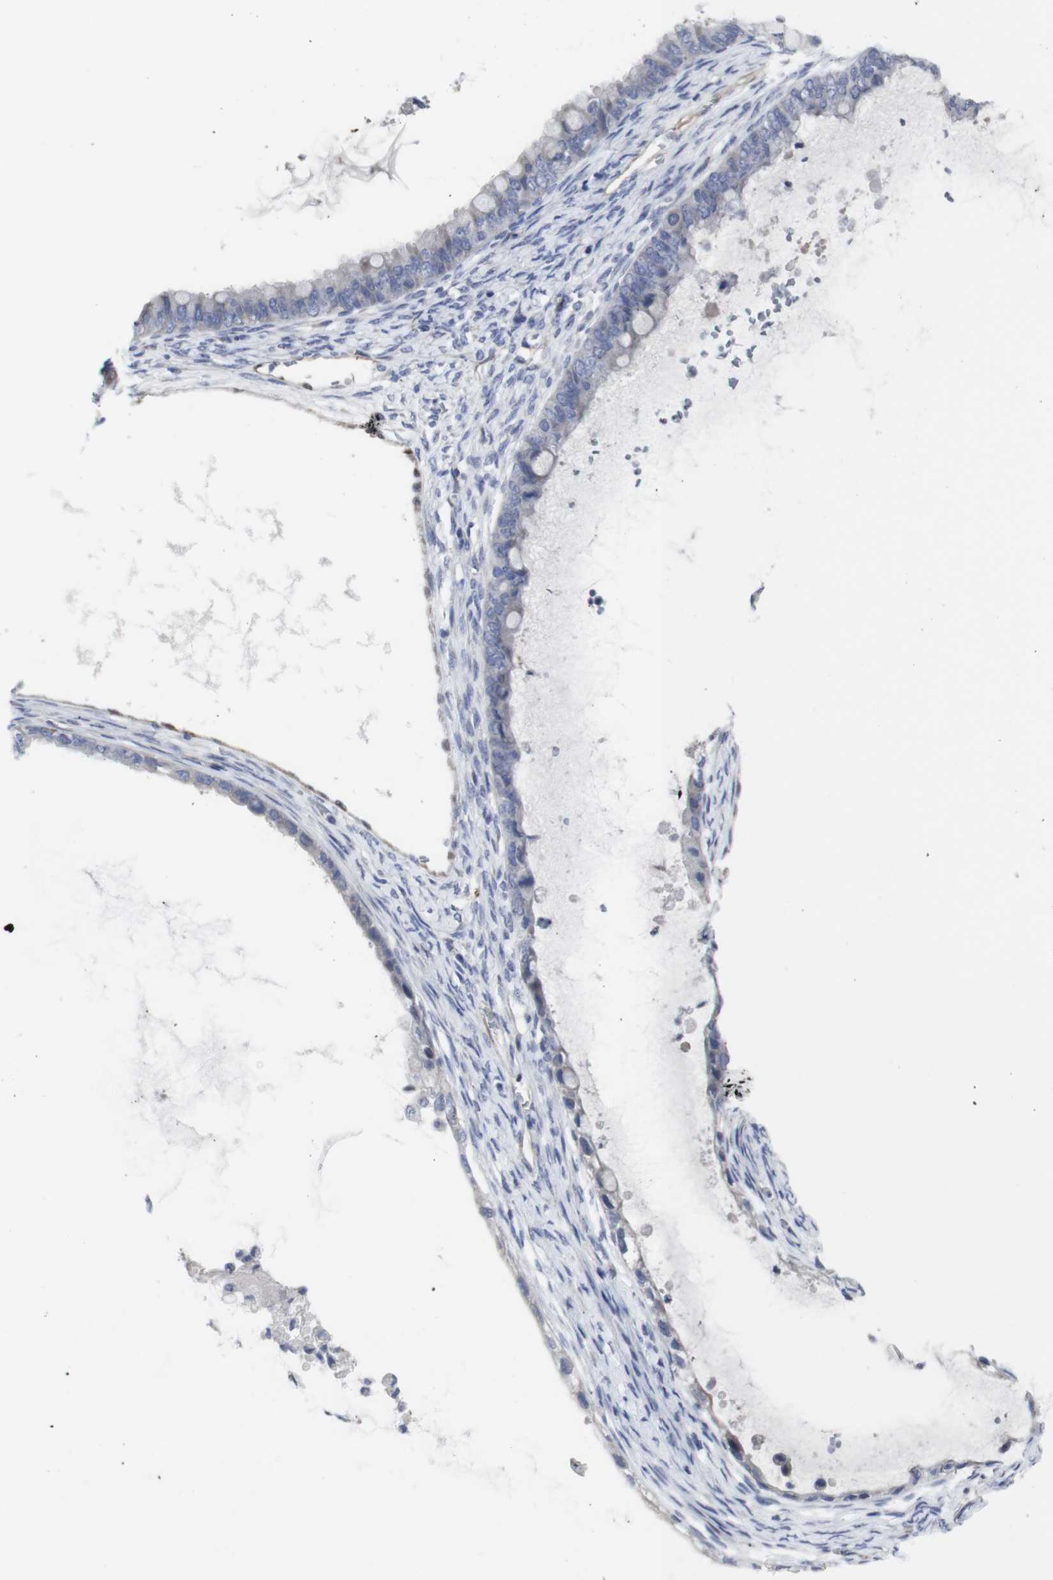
{"staining": {"intensity": "negative", "quantity": "none", "location": "none"}, "tissue": "ovarian cancer", "cell_type": "Tumor cells", "image_type": "cancer", "snomed": [{"axis": "morphology", "description": "Cystadenocarcinoma, mucinous, NOS"}, {"axis": "topography", "description": "Ovary"}], "caption": "Micrograph shows no protein positivity in tumor cells of ovarian cancer (mucinous cystadenocarcinoma) tissue. (Stains: DAB IHC with hematoxylin counter stain, Microscopy: brightfield microscopy at high magnification).", "gene": "SNCG", "patient": {"sex": "female", "age": 80}}